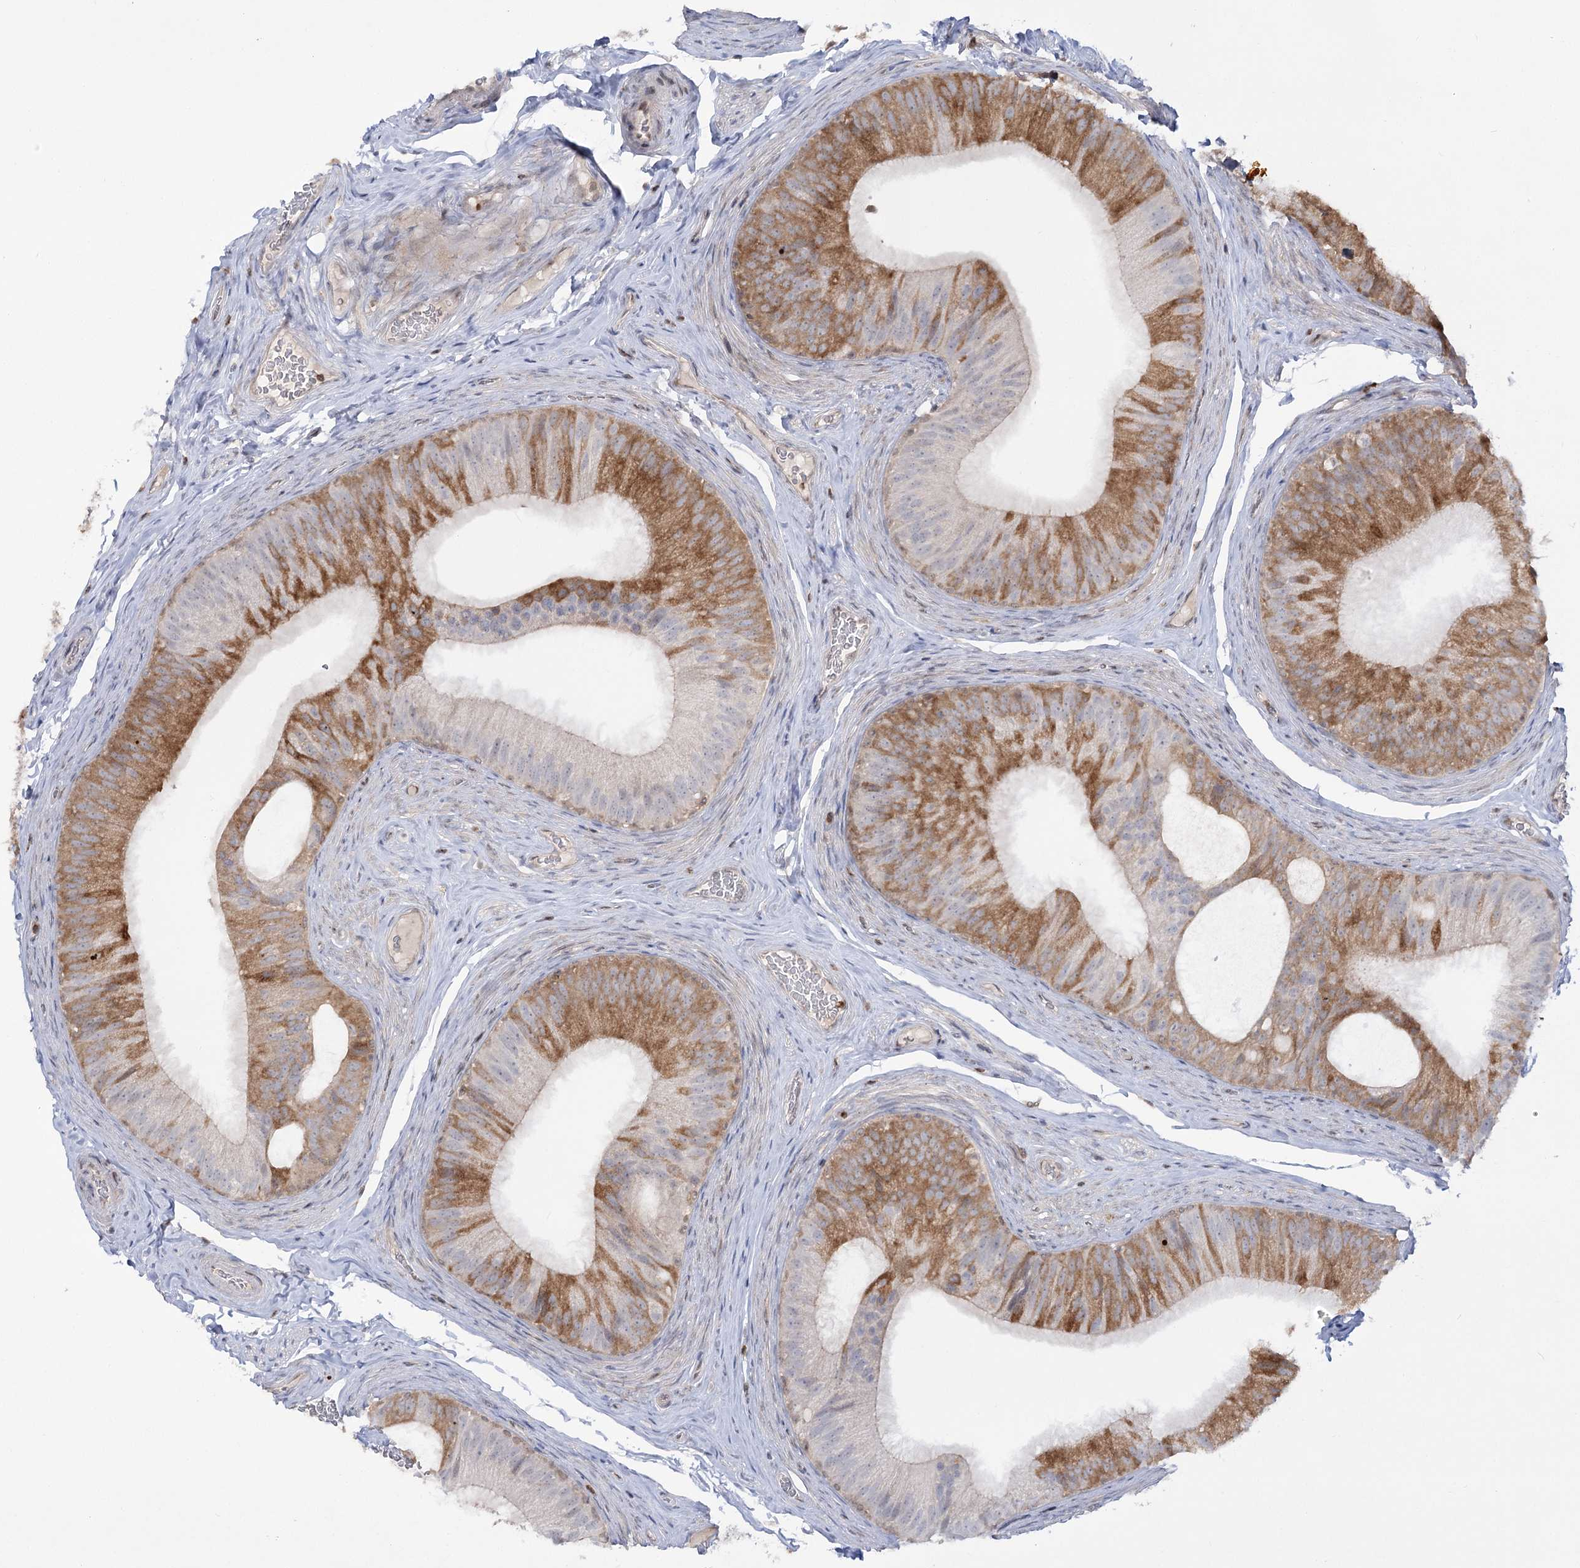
{"staining": {"intensity": "moderate", "quantity": "25%-75%", "location": "cytoplasmic/membranous,nuclear"}, "tissue": "epididymis", "cell_type": "Glandular cells", "image_type": "normal", "snomed": [{"axis": "morphology", "description": "Normal tissue, NOS"}, {"axis": "topography", "description": "Epididymis"}], "caption": "An immunohistochemistry (IHC) image of benign tissue is shown. Protein staining in brown highlights moderate cytoplasmic/membranous,nuclear positivity in epididymis within glandular cells.", "gene": "SYTL1", "patient": {"sex": "male", "age": 34}}